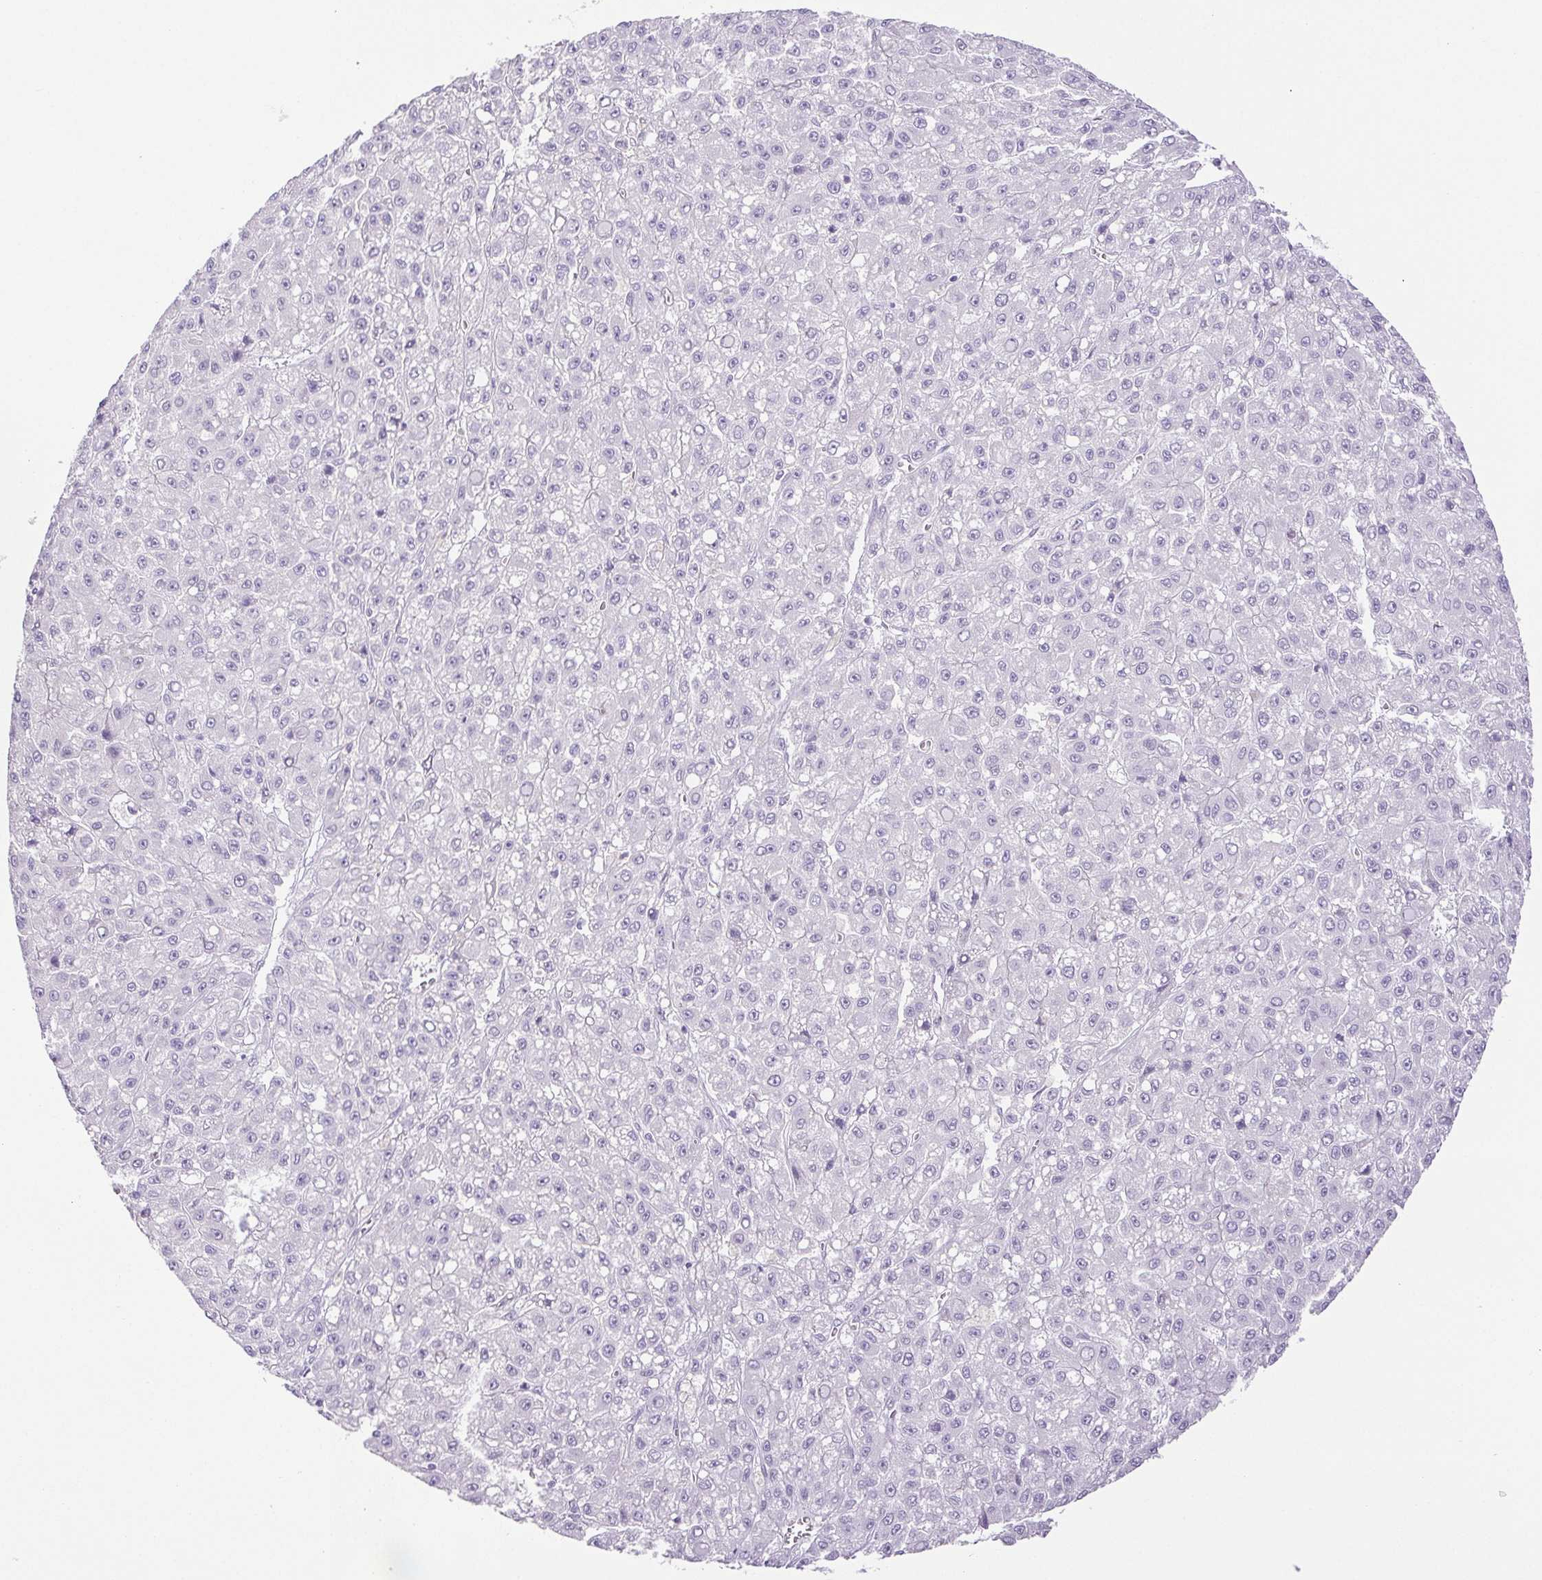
{"staining": {"intensity": "negative", "quantity": "none", "location": "none"}, "tissue": "liver cancer", "cell_type": "Tumor cells", "image_type": "cancer", "snomed": [{"axis": "morphology", "description": "Carcinoma, Hepatocellular, NOS"}, {"axis": "topography", "description": "Liver"}], "caption": "Immunohistochemistry micrograph of neoplastic tissue: hepatocellular carcinoma (liver) stained with DAB (3,3'-diaminobenzidine) displays no significant protein expression in tumor cells.", "gene": "HLA-G", "patient": {"sex": "male", "age": 70}}